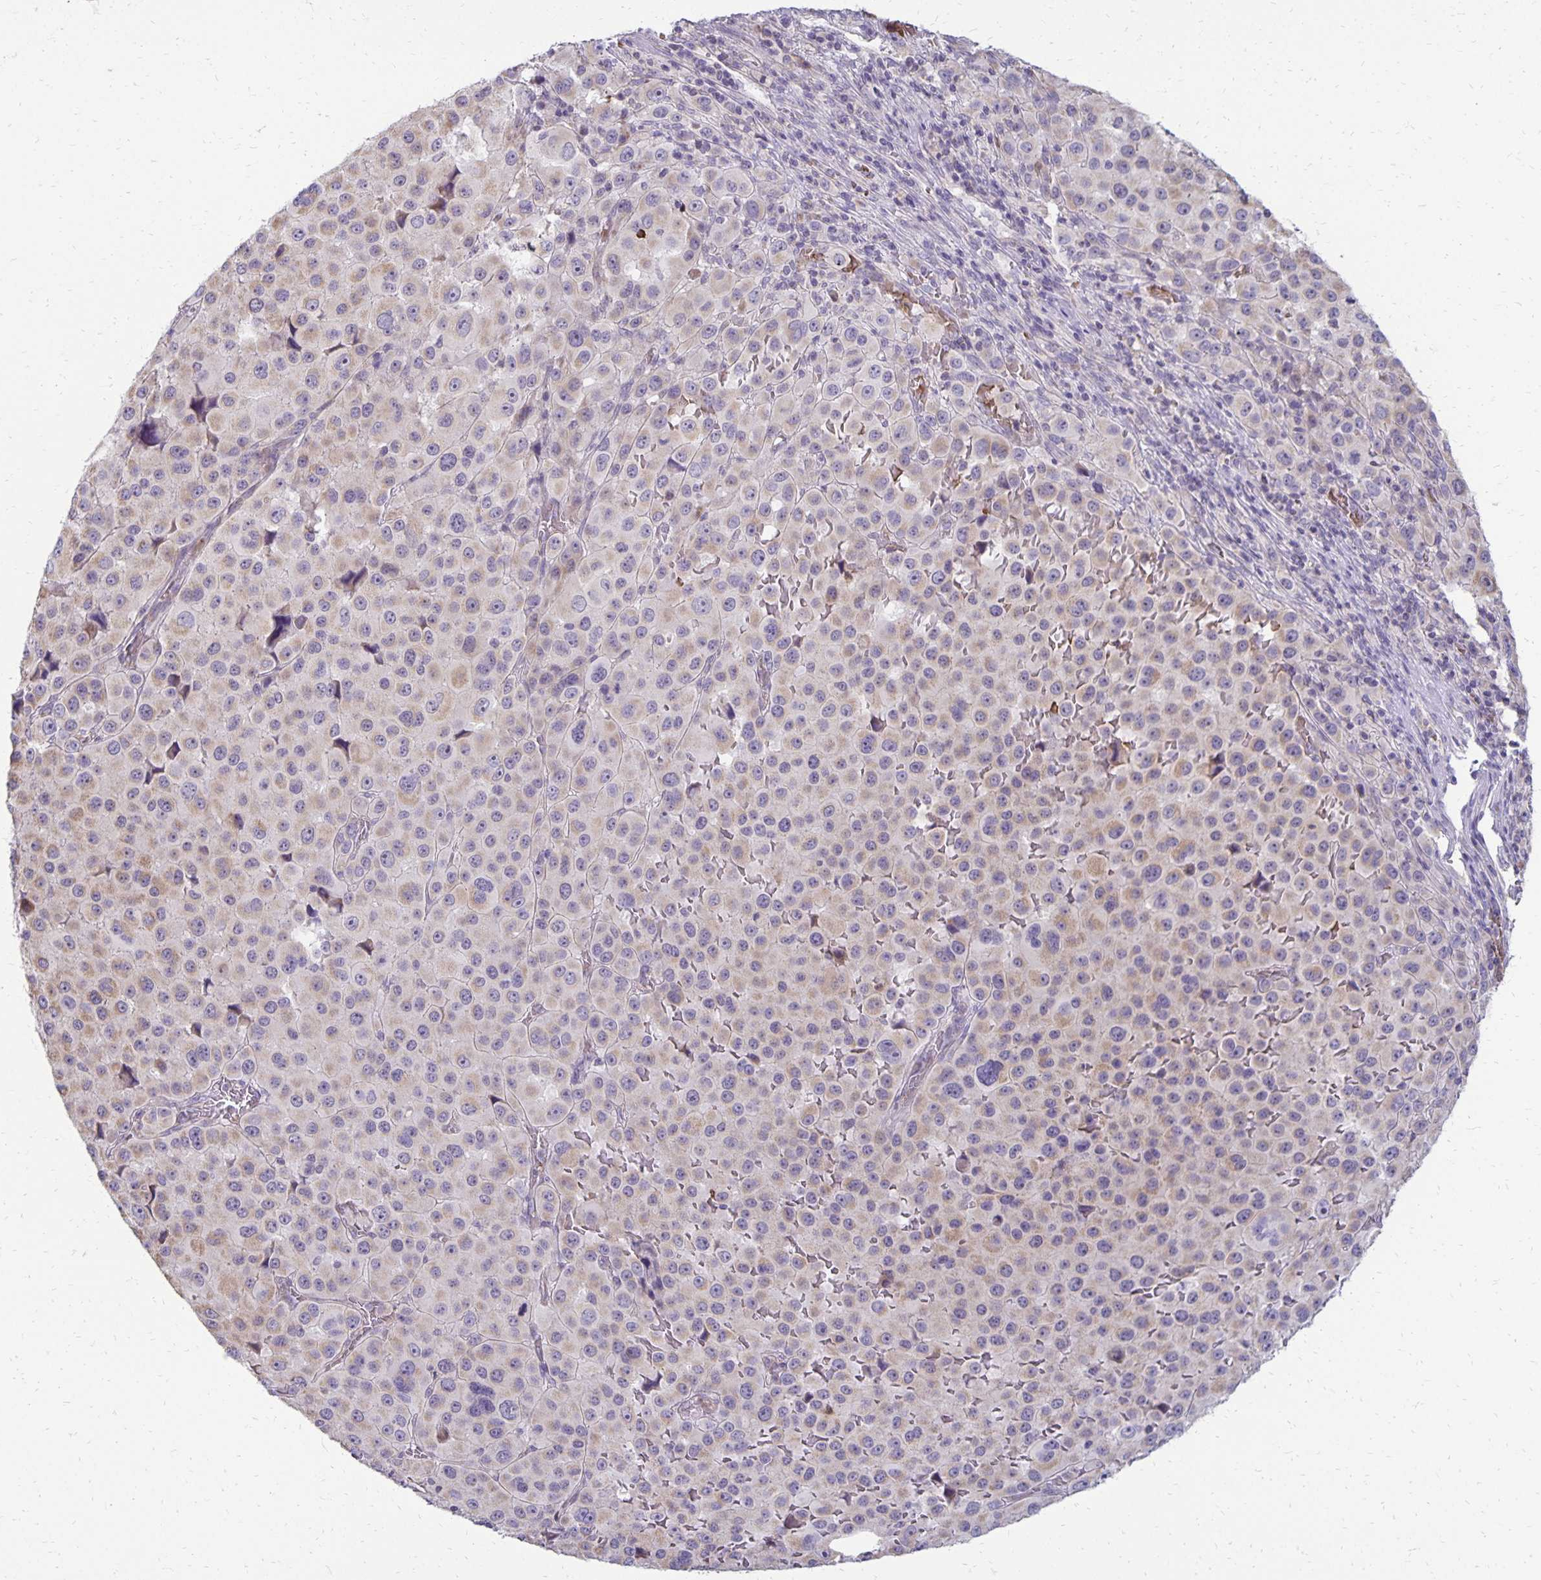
{"staining": {"intensity": "weak", "quantity": "<25%", "location": "cytoplasmic/membranous"}, "tissue": "melanoma", "cell_type": "Tumor cells", "image_type": "cancer", "snomed": [{"axis": "morphology", "description": "Malignant melanoma, Metastatic site"}, {"axis": "topography", "description": "Lymph node"}], "caption": "Immunohistochemical staining of malignant melanoma (metastatic site) displays no significant staining in tumor cells.", "gene": "FN3K", "patient": {"sex": "female", "age": 65}}